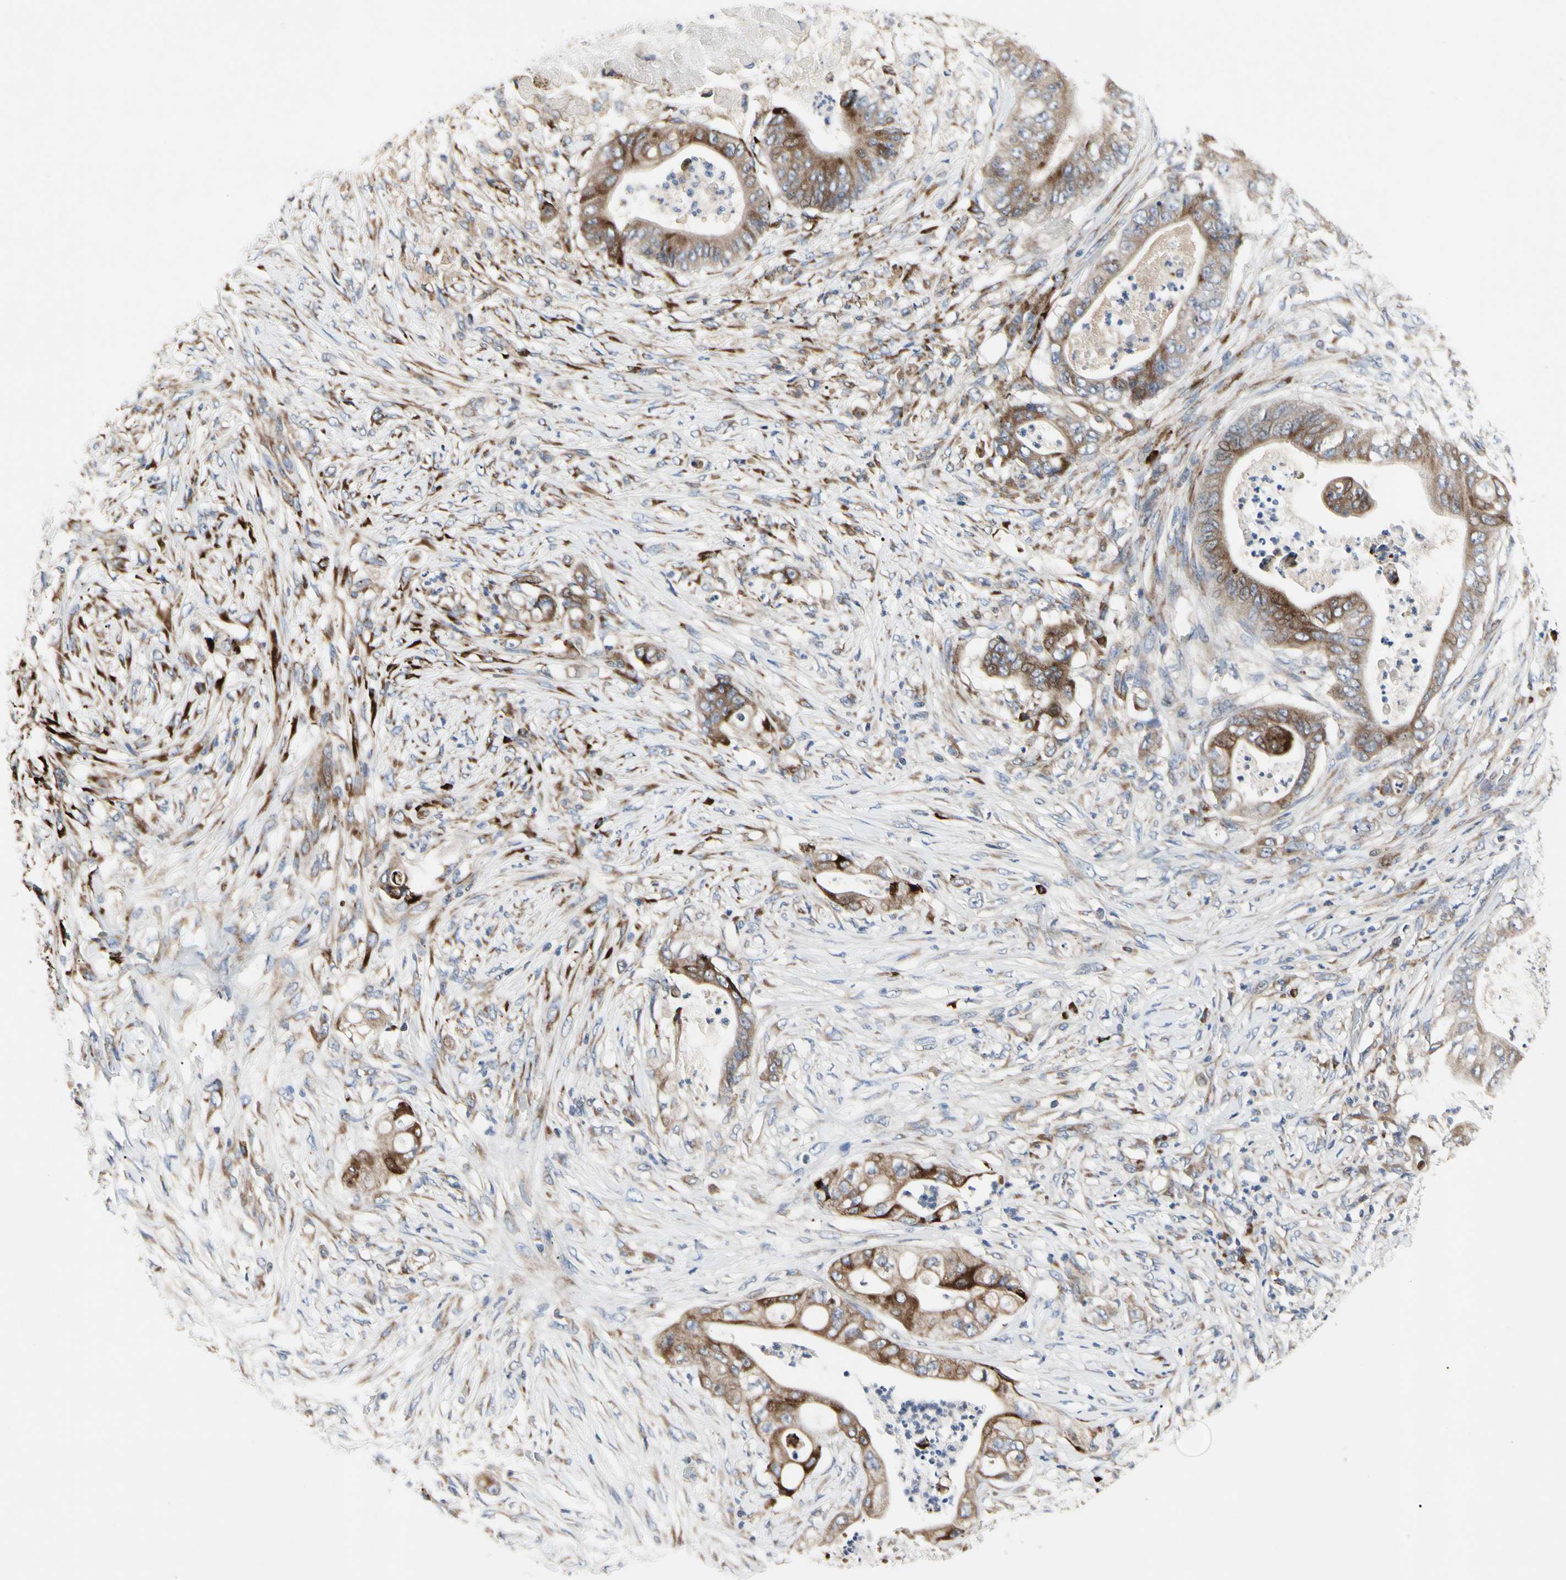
{"staining": {"intensity": "moderate", "quantity": ">75%", "location": "cytoplasmic/membranous"}, "tissue": "stomach cancer", "cell_type": "Tumor cells", "image_type": "cancer", "snomed": [{"axis": "morphology", "description": "Adenocarcinoma, NOS"}, {"axis": "topography", "description": "Stomach"}], "caption": "Stomach cancer (adenocarcinoma) stained with DAB (3,3'-diaminobenzidine) immunohistochemistry (IHC) reveals medium levels of moderate cytoplasmic/membranous positivity in about >75% of tumor cells.", "gene": "MMEL1", "patient": {"sex": "female", "age": 73}}